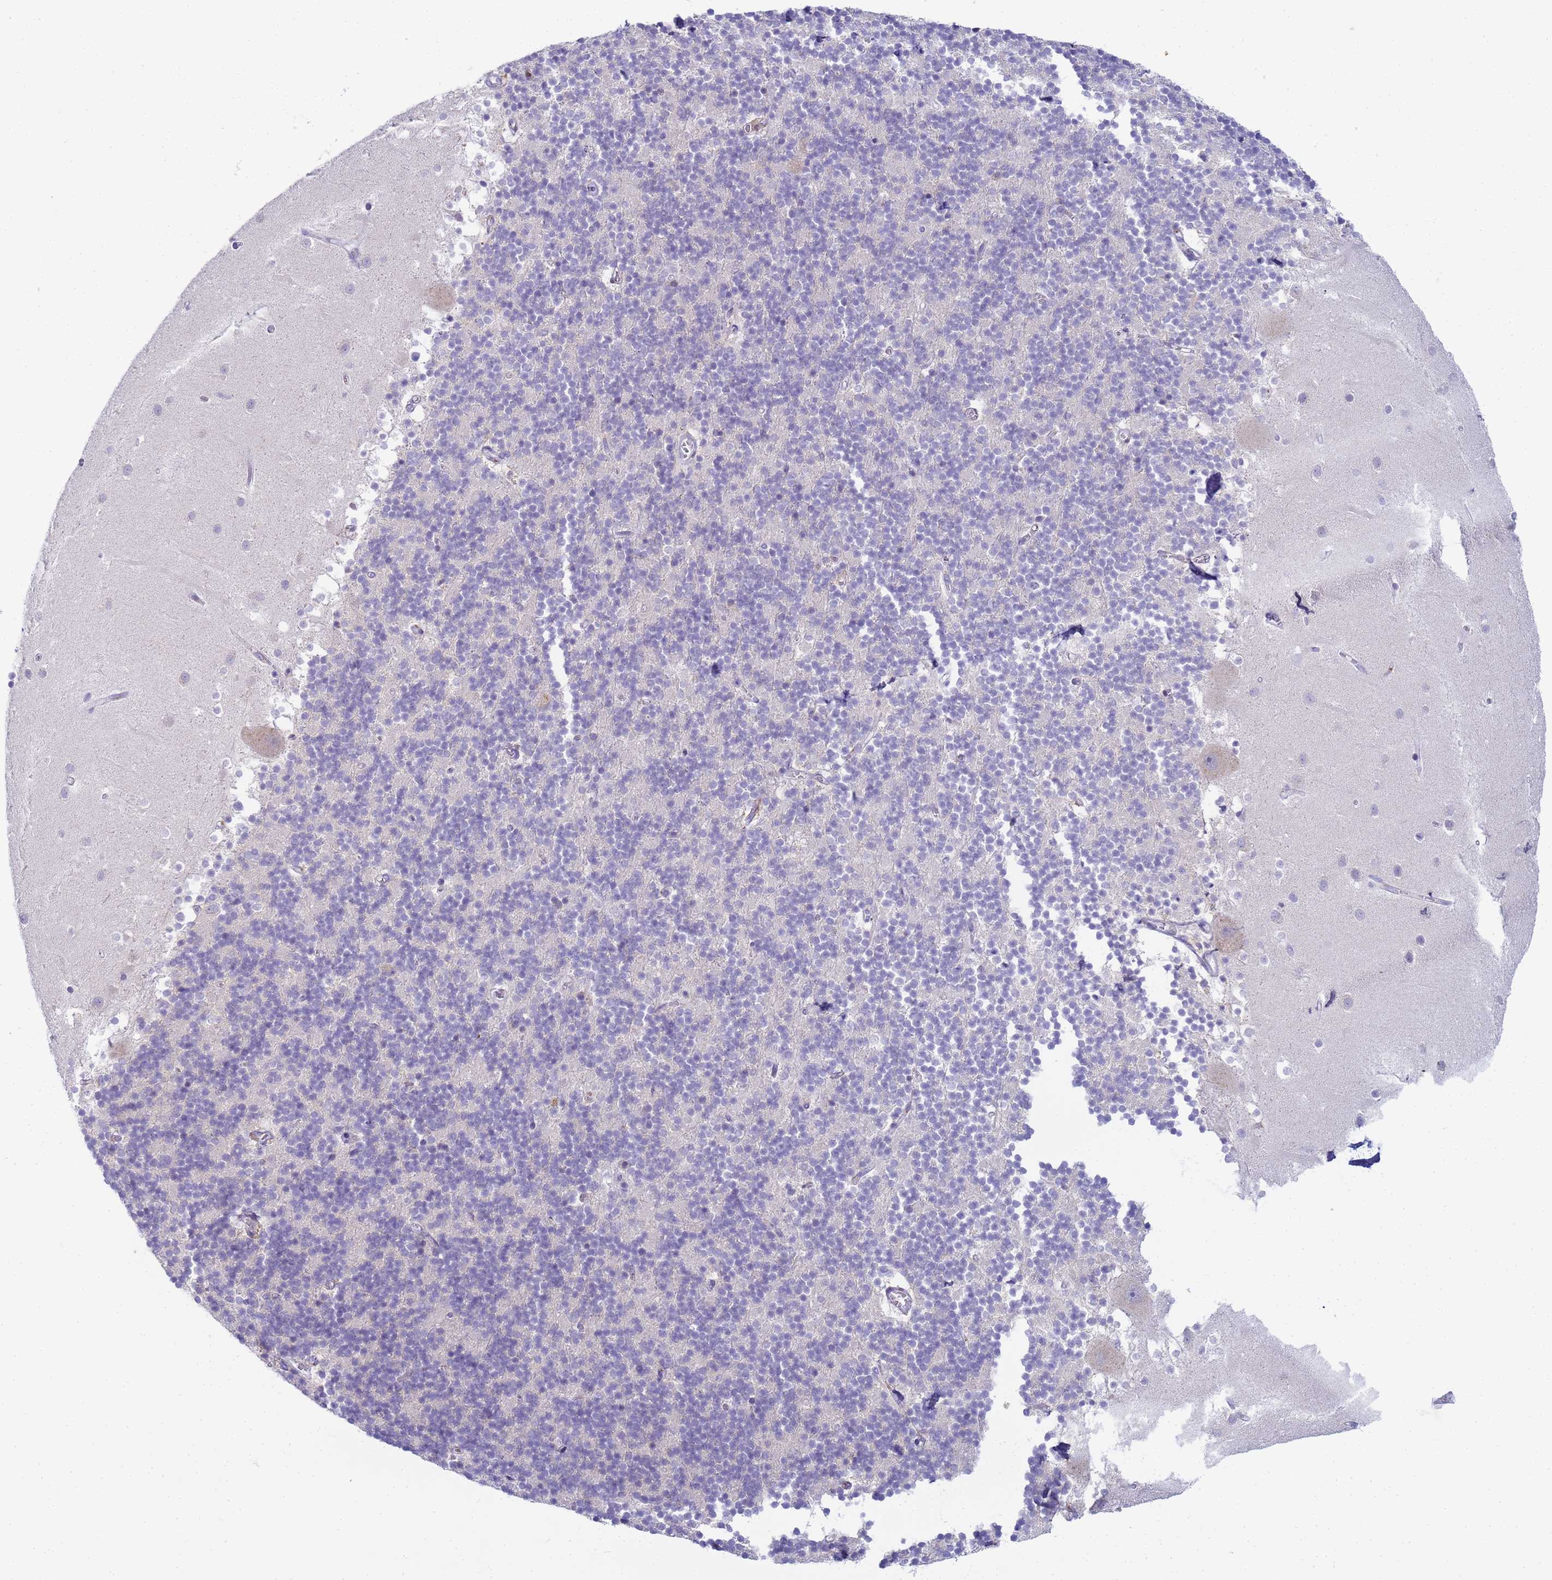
{"staining": {"intensity": "negative", "quantity": "none", "location": "none"}, "tissue": "cerebellum", "cell_type": "Cells in granular layer", "image_type": "normal", "snomed": [{"axis": "morphology", "description": "Normal tissue, NOS"}, {"axis": "topography", "description": "Cerebellum"}], "caption": "Immunohistochemical staining of normal human cerebellum reveals no significant staining in cells in granular layer. Brightfield microscopy of immunohistochemistry stained with DAB (3,3'-diaminobenzidine) (brown) and hematoxylin (blue), captured at high magnification.", "gene": "CR1", "patient": {"sex": "male", "age": 54}}